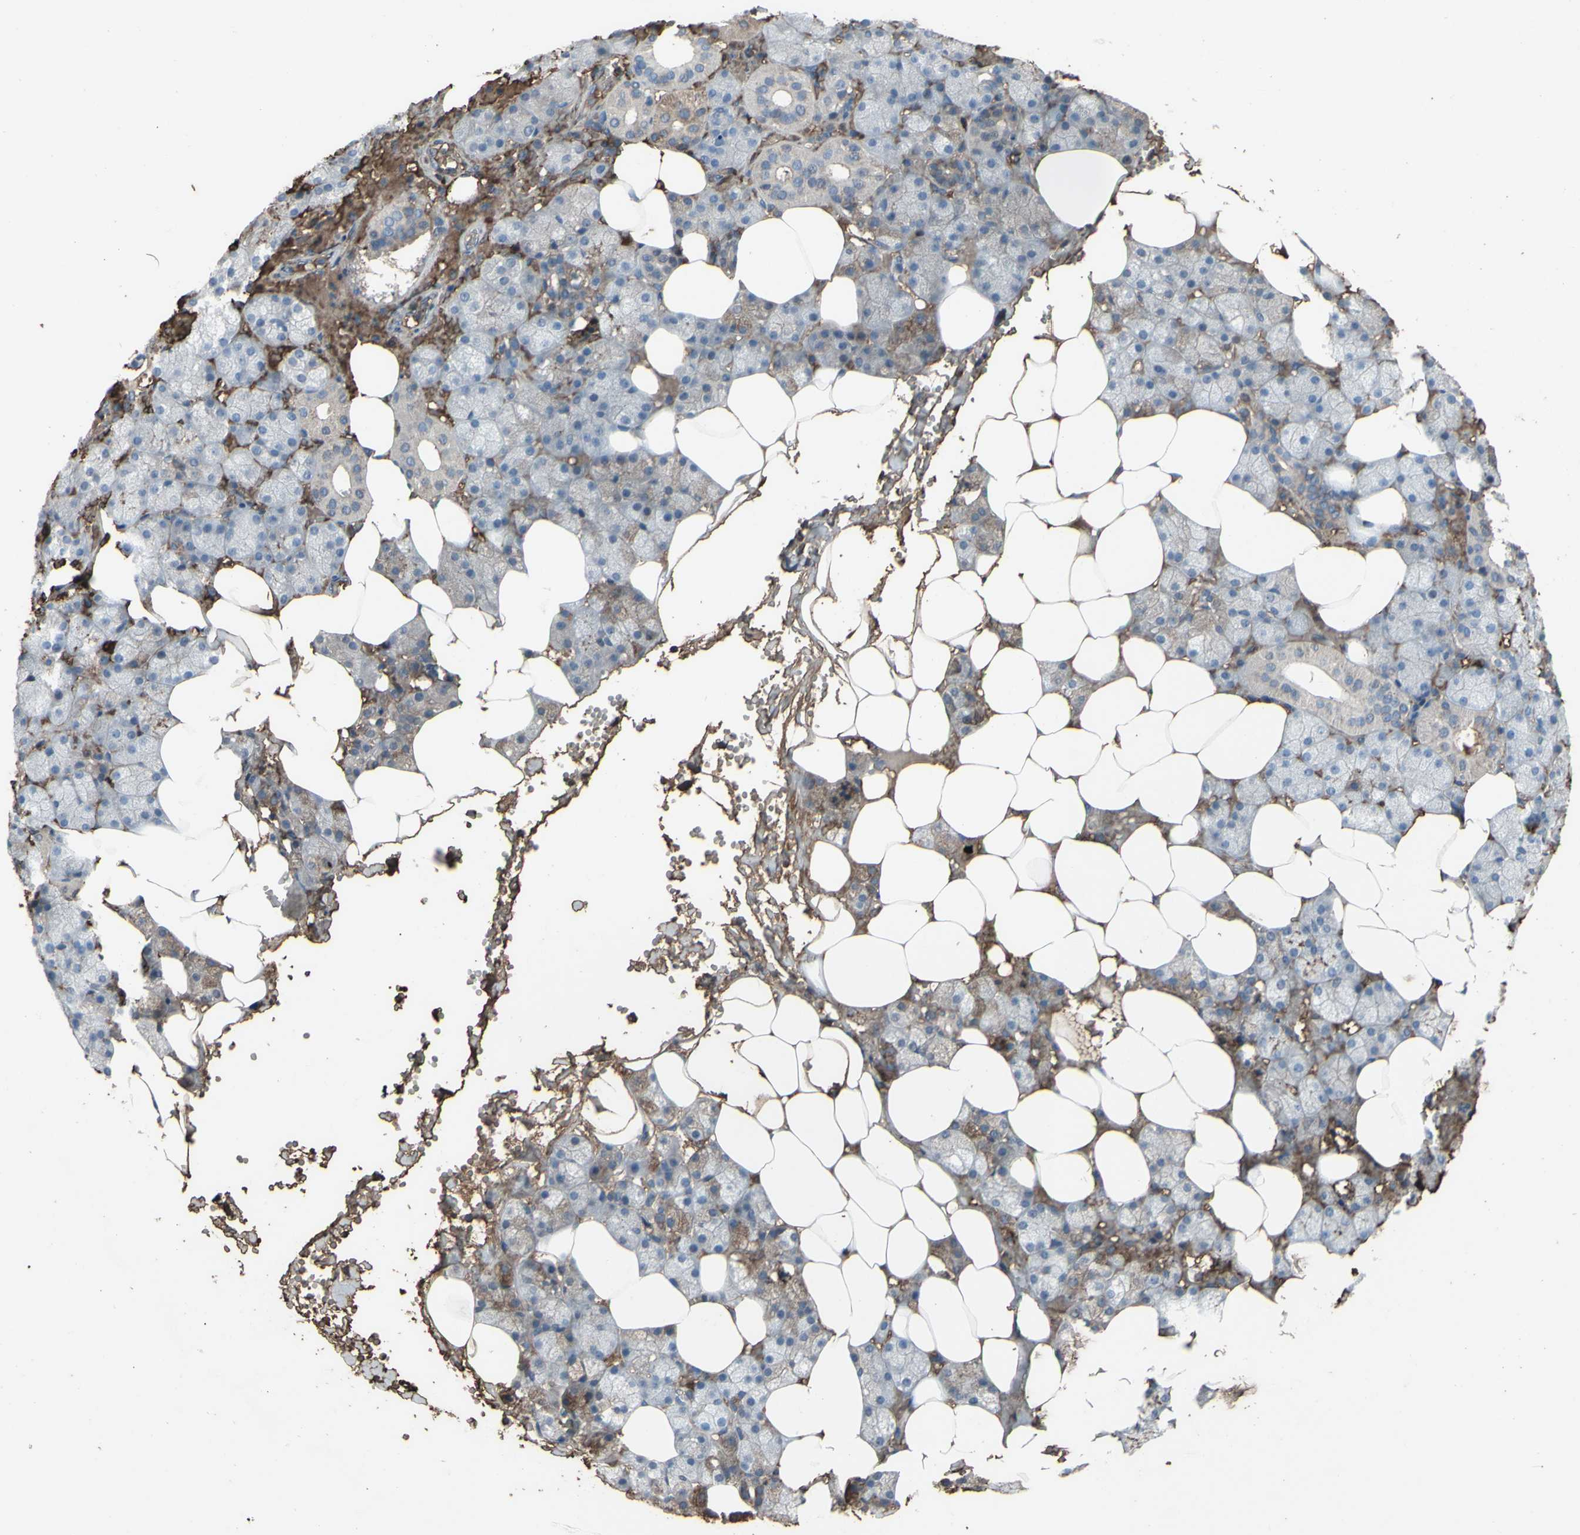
{"staining": {"intensity": "weak", "quantity": "<25%", "location": "cytoplasmic/membranous"}, "tissue": "salivary gland", "cell_type": "Glandular cells", "image_type": "normal", "snomed": [{"axis": "morphology", "description": "Normal tissue, NOS"}, {"axis": "topography", "description": "Salivary gland"}], "caption": "This micrograph is of benign salivary gland stained with immunohistochemistry to label a protein in brown with the nuclei are counter-stained blue. There is no positivity in glandular cells. The staining is performed using DAB brown chromogen with nuclei counter-stained in using hematoxylin.", "gene": "PTGDS", "patient": {"sex": "male", "age": 62}}